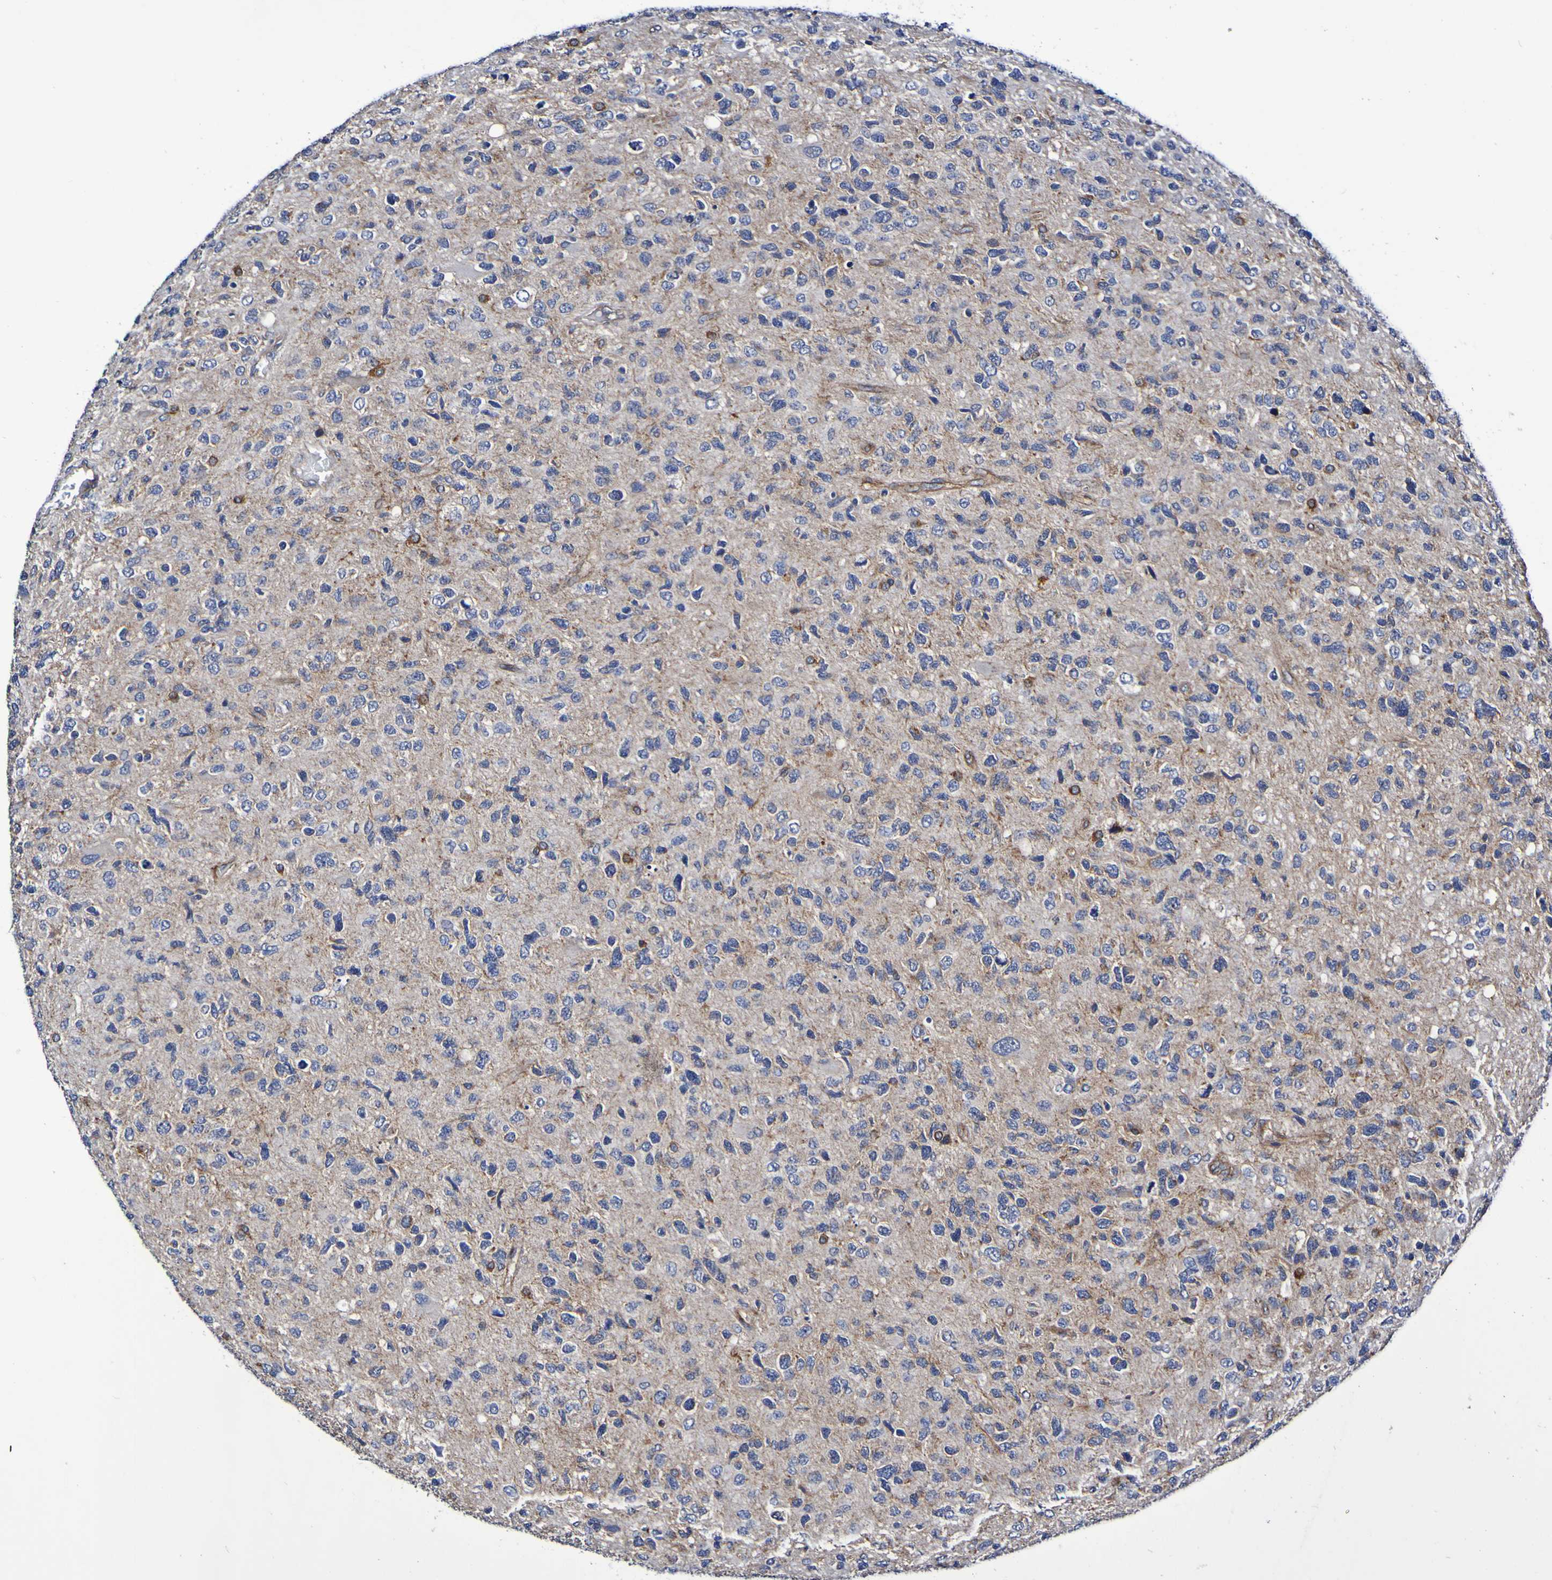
{"staining": {"intensity": "weak", "quantity": ">75%", "location": "cytoplasmic/membranous"}, "tissue": "glioma", "cell_type": "Tumor cells", "image_type": "cancer", "snomed": [{"axis": "morphology", "description": "Glioma, malignant, High grade"}, {"axis": "topography", "description": "Brain"}], "caption": "This histopathology image shows immunohistochemistry (IHC) staining of malignant glioma (high-grade), with low weak cytoplasmic/membranous staining in about >75% of tumor cells.", "gene": "GJB1", "patient": {"sex": "female", "age": 58}}